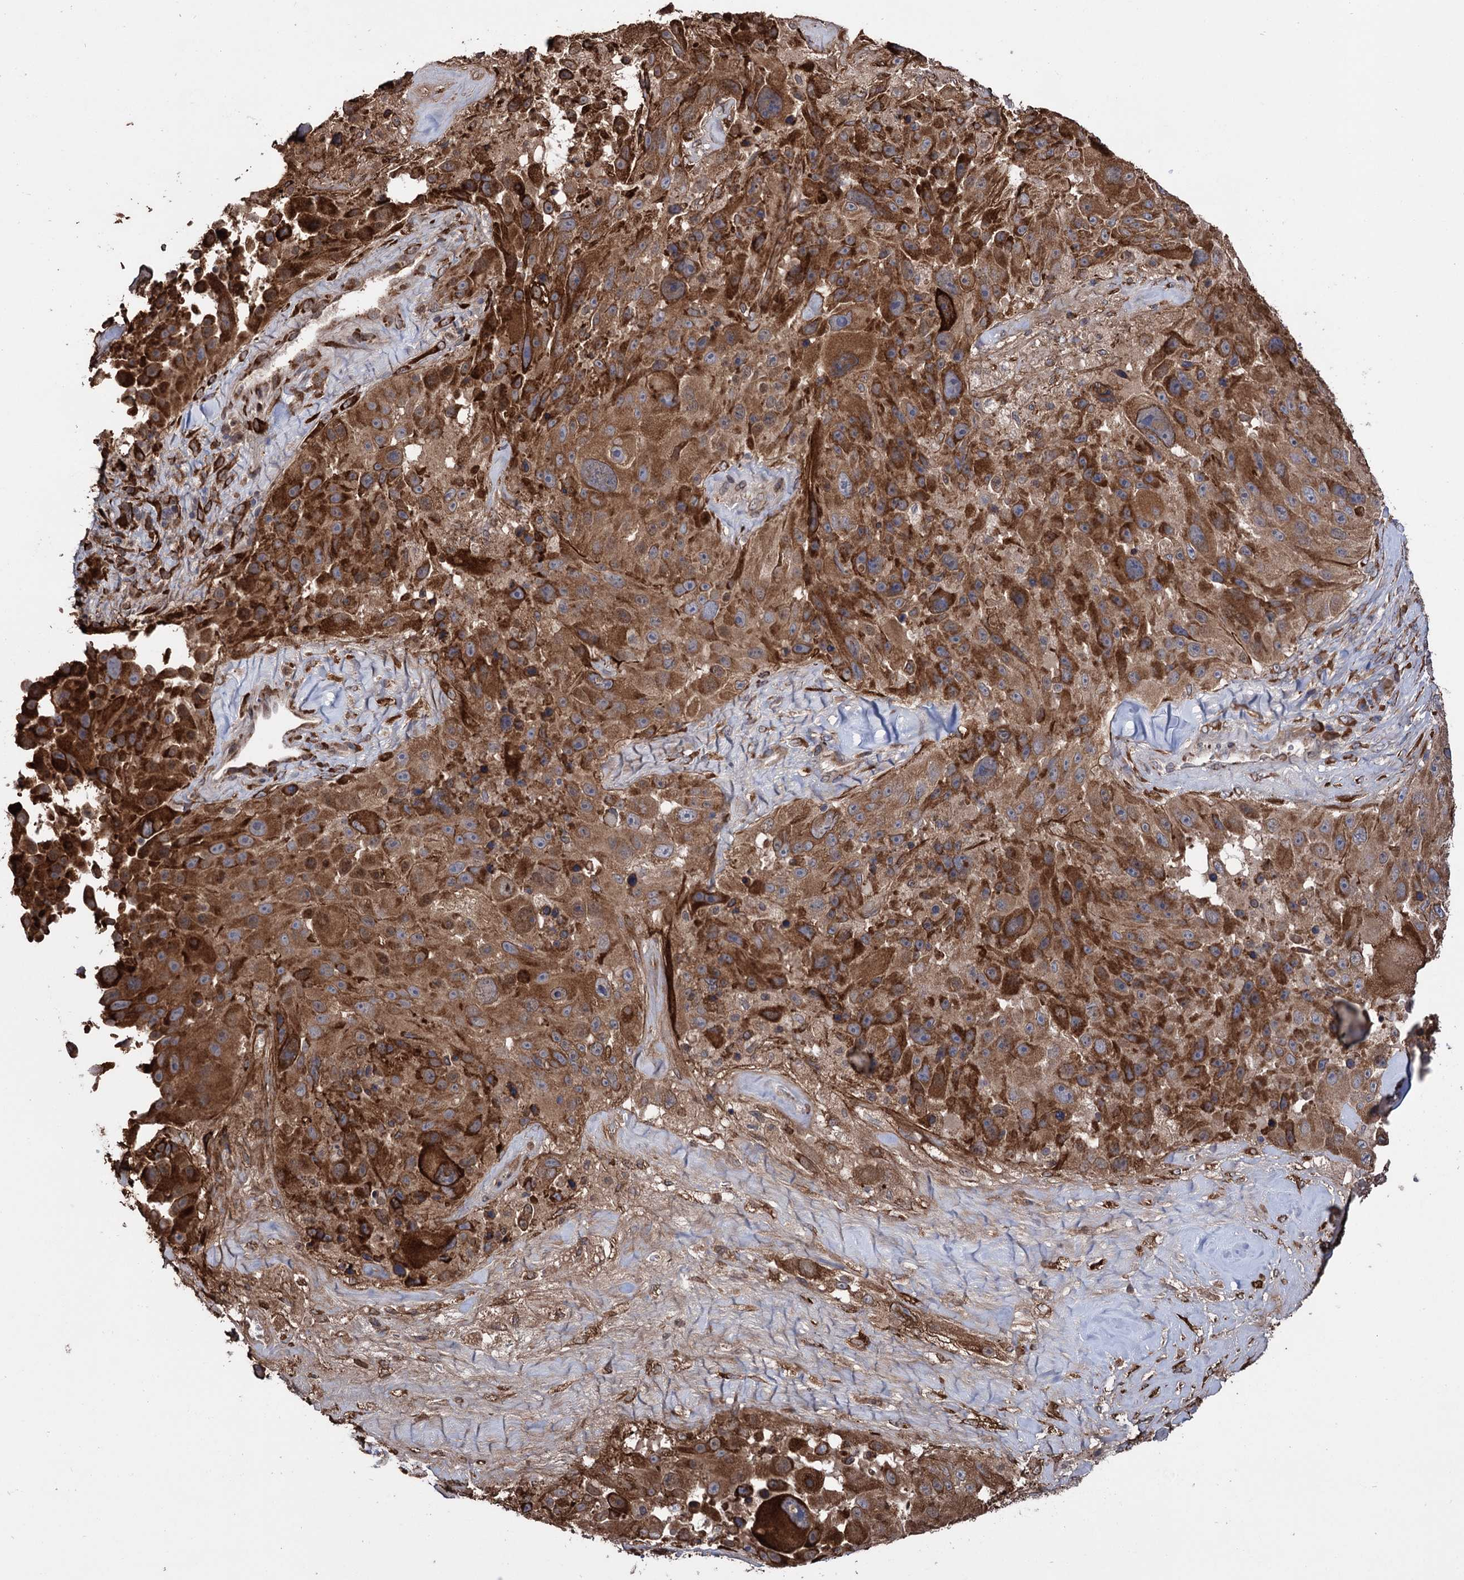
{"staining": {"intensity": "moderate", "quantity": ">75%", "location": "cytoplasmic/membranous"}, "tissue": "melanoma", "cell_type": "Tumor cells", "image_type": "cancer", "snomed": [{"axis": "morphology", "description": "Malignant melanoma, Metastatic site"}, {"axis": "topography", "description": "Lymph node"}], "caption": "Brown immunohistochemical staining in human melanoma demonstrates moderate cytoplasmic/membranous expression in approximately >75% of tumor cells.", "gene": "CDAN1", "patient": {"sex": "male", "age": 62}}